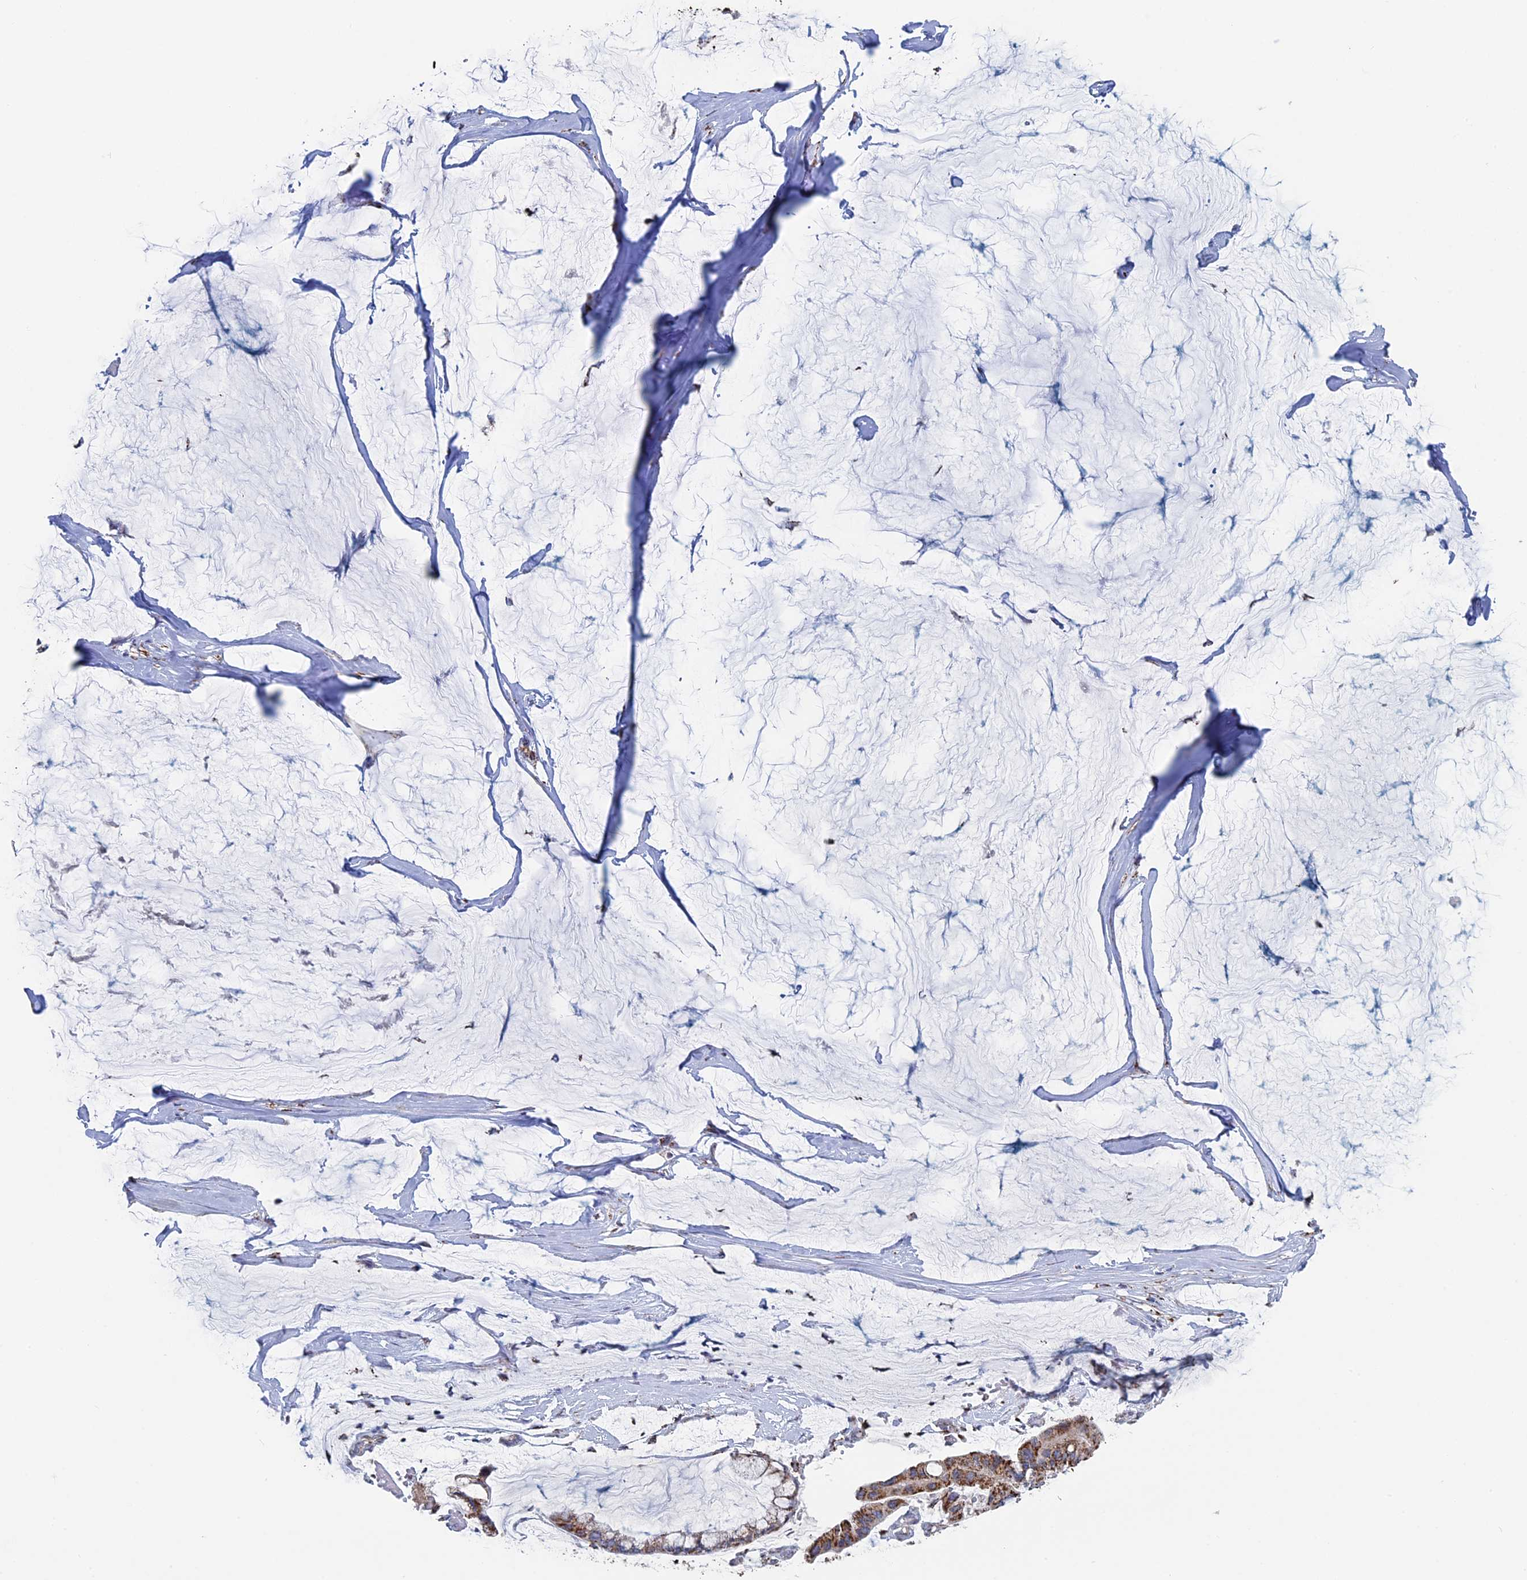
{"staining": {"intensity": "moderate", "quantity": ">75%", "location": "cytoplasmic/membranous"}, "tissue": "ovarian cancer", "cell_type": "Tumor cells", "image_type": "cancer", "snomed": [{"axis": "morphology", "description": "Cystadenocarcinoma, mucinous, NOS"}, {"axis": "topography", "description": "Ovary"}], "caption": "A photomicrograph of mucinous cystadenocarcinoma (ovarian) stained for a protein demonstrates moderate cytoplasmic/membranous brown staining in tumor cells.", "gene": "SEC24D", "patient": {"sex": "female", "age": 39}}